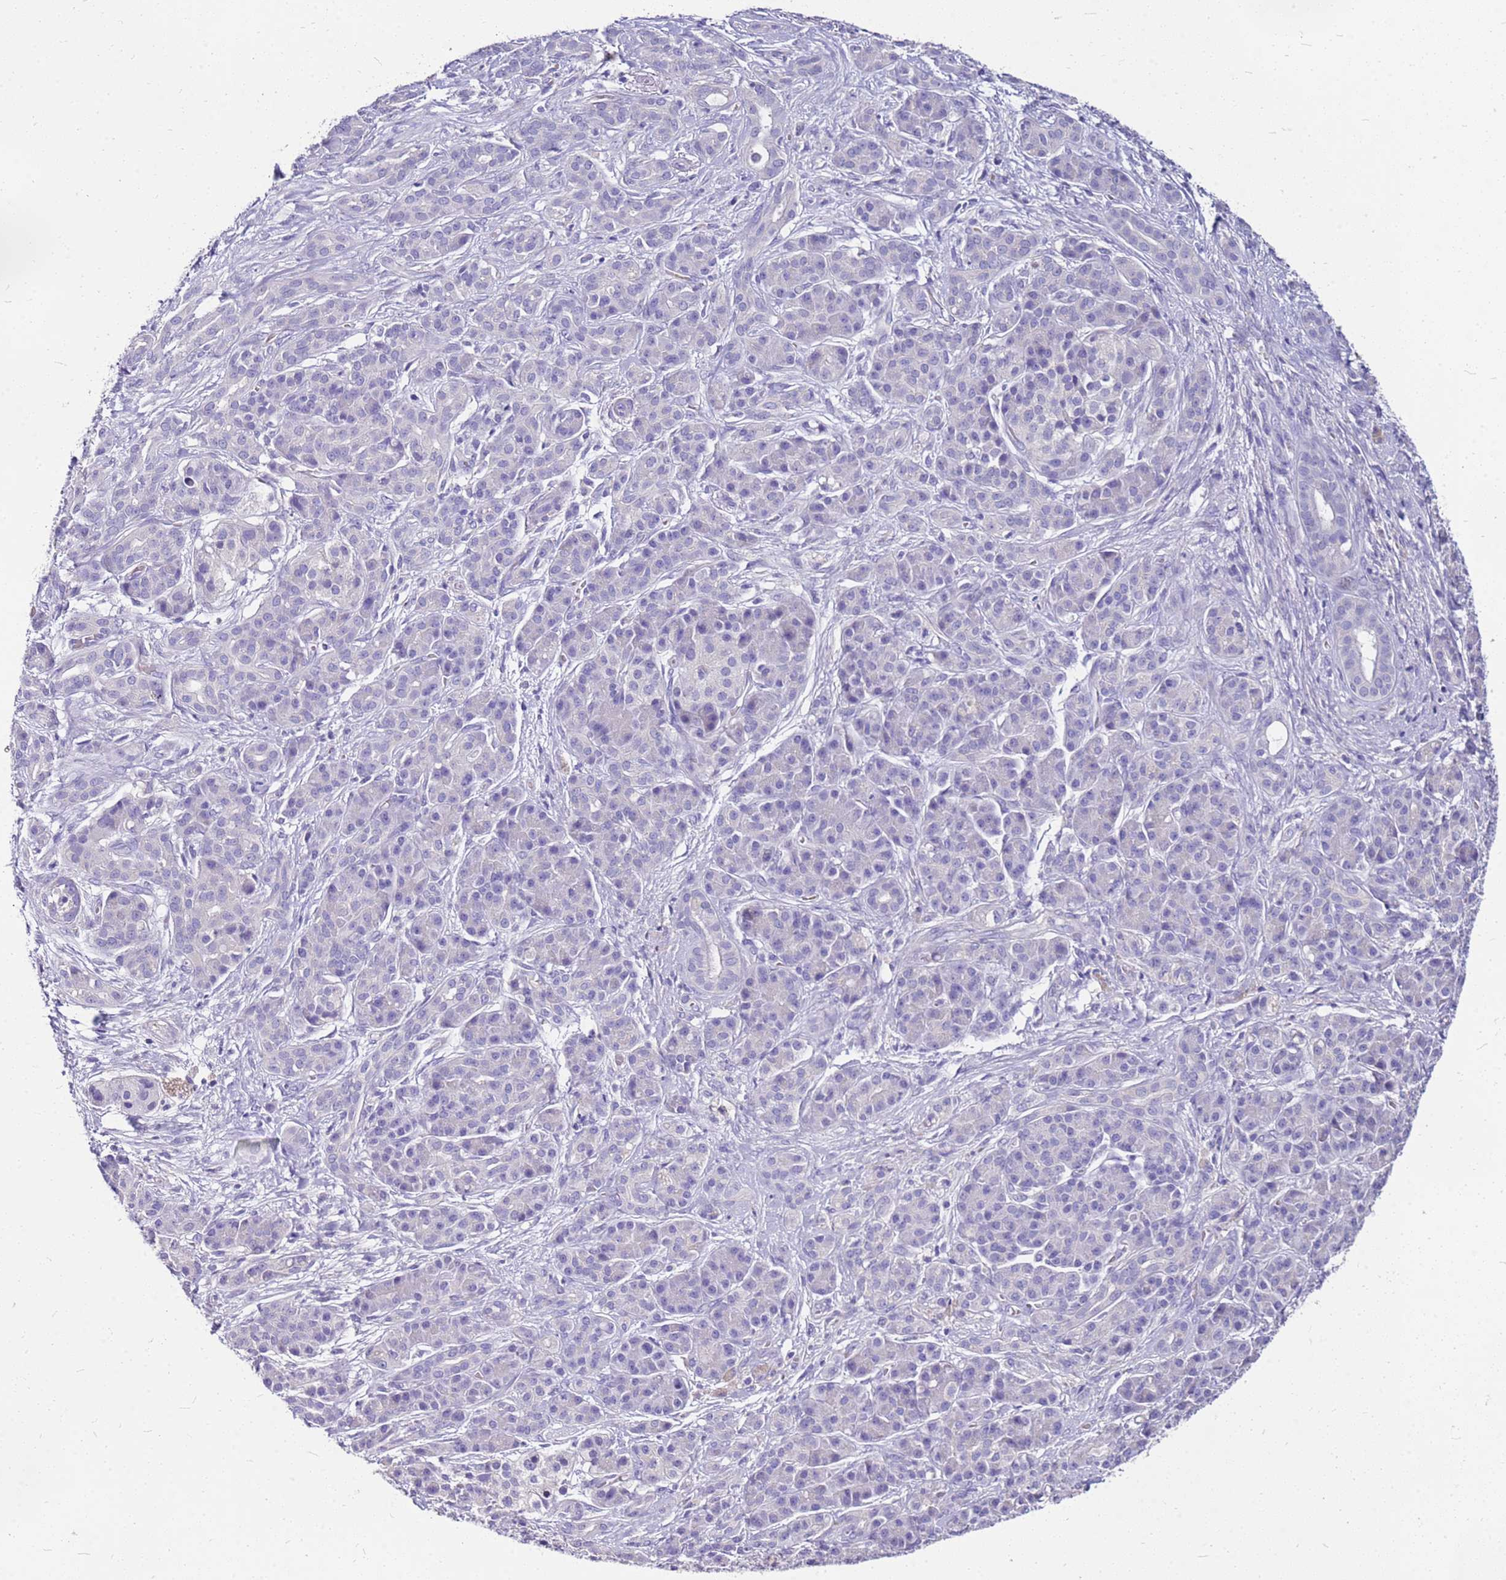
{"staining": {"intensity": "negative", "quantity": "none", "location": "none"}, "tissue": "pancreatic cancer", "cell_type": "Tumor cells", "image_type": "cancer", "snomed": [{"axis": "morphology", "description": "Adenocarcinoma, NOS"}, {"axis": "topography", "description": "Pancreas"}], "caption": "Immunohistochemical staining of human pancreatic adenocarcinoma demonstrates no significant expression in tumor cells.", "gene": "DCDC2B", "patient": {"sex": "male", "age": 57}}